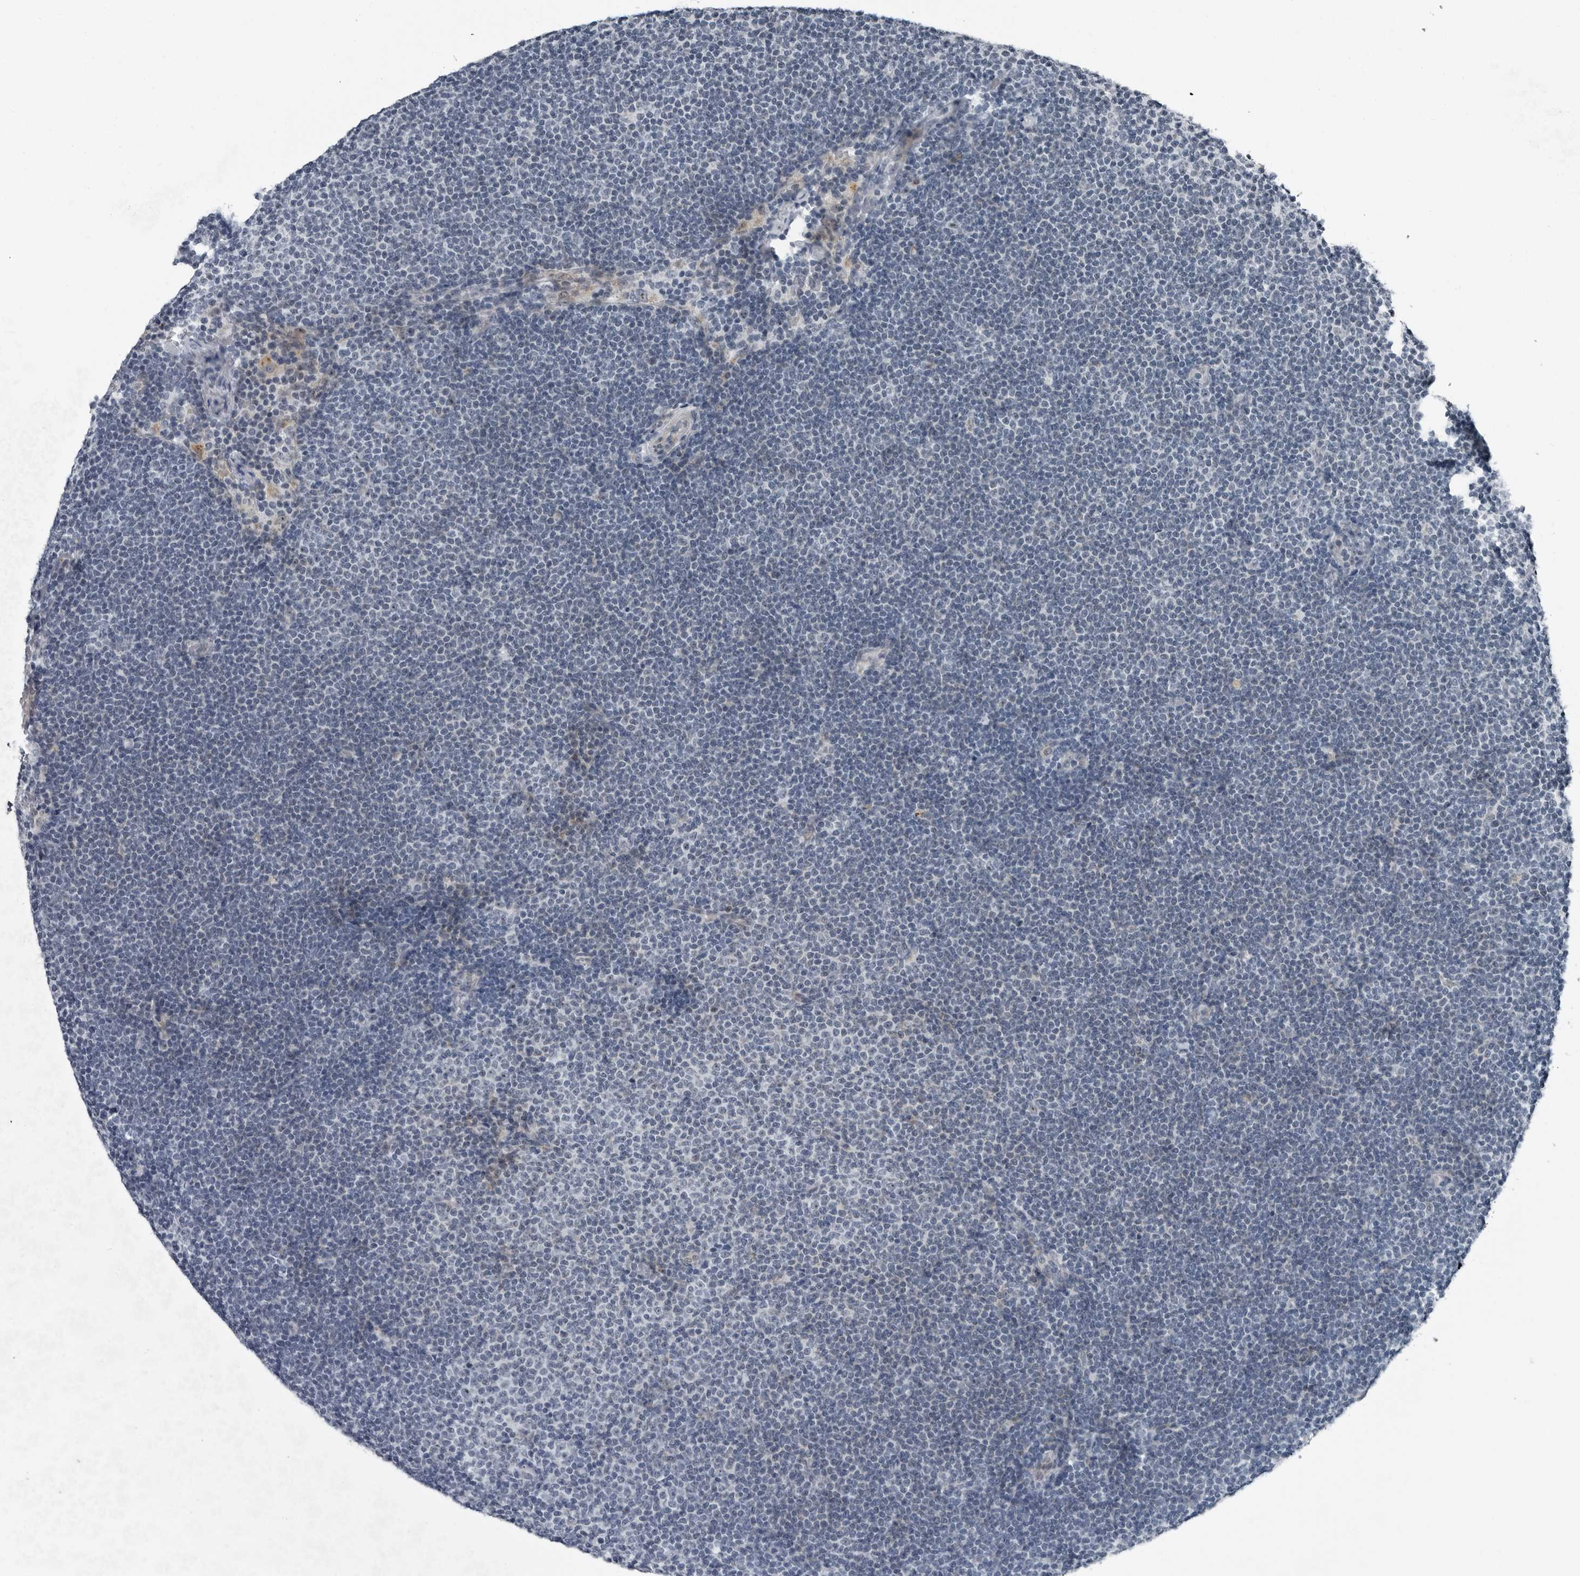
{"staining": {"intensity": "negative", "quantity": "none", "location": "none"}, "tissue": "lymphoma", "cell_type": "Tumor cells", "image_type": "cancer", "snomed": [{"axis": "morphology", "description": "Malignant lymphoma, non-Hodgkin's type, Low grade"}, {"axis": "topography", "description": "Lymph node"}], "caption": "There is no significant positivity in tumor cells of lymphoma.", "gene": "PDCD11", "patient": {"sex": "female", "age": 53}}